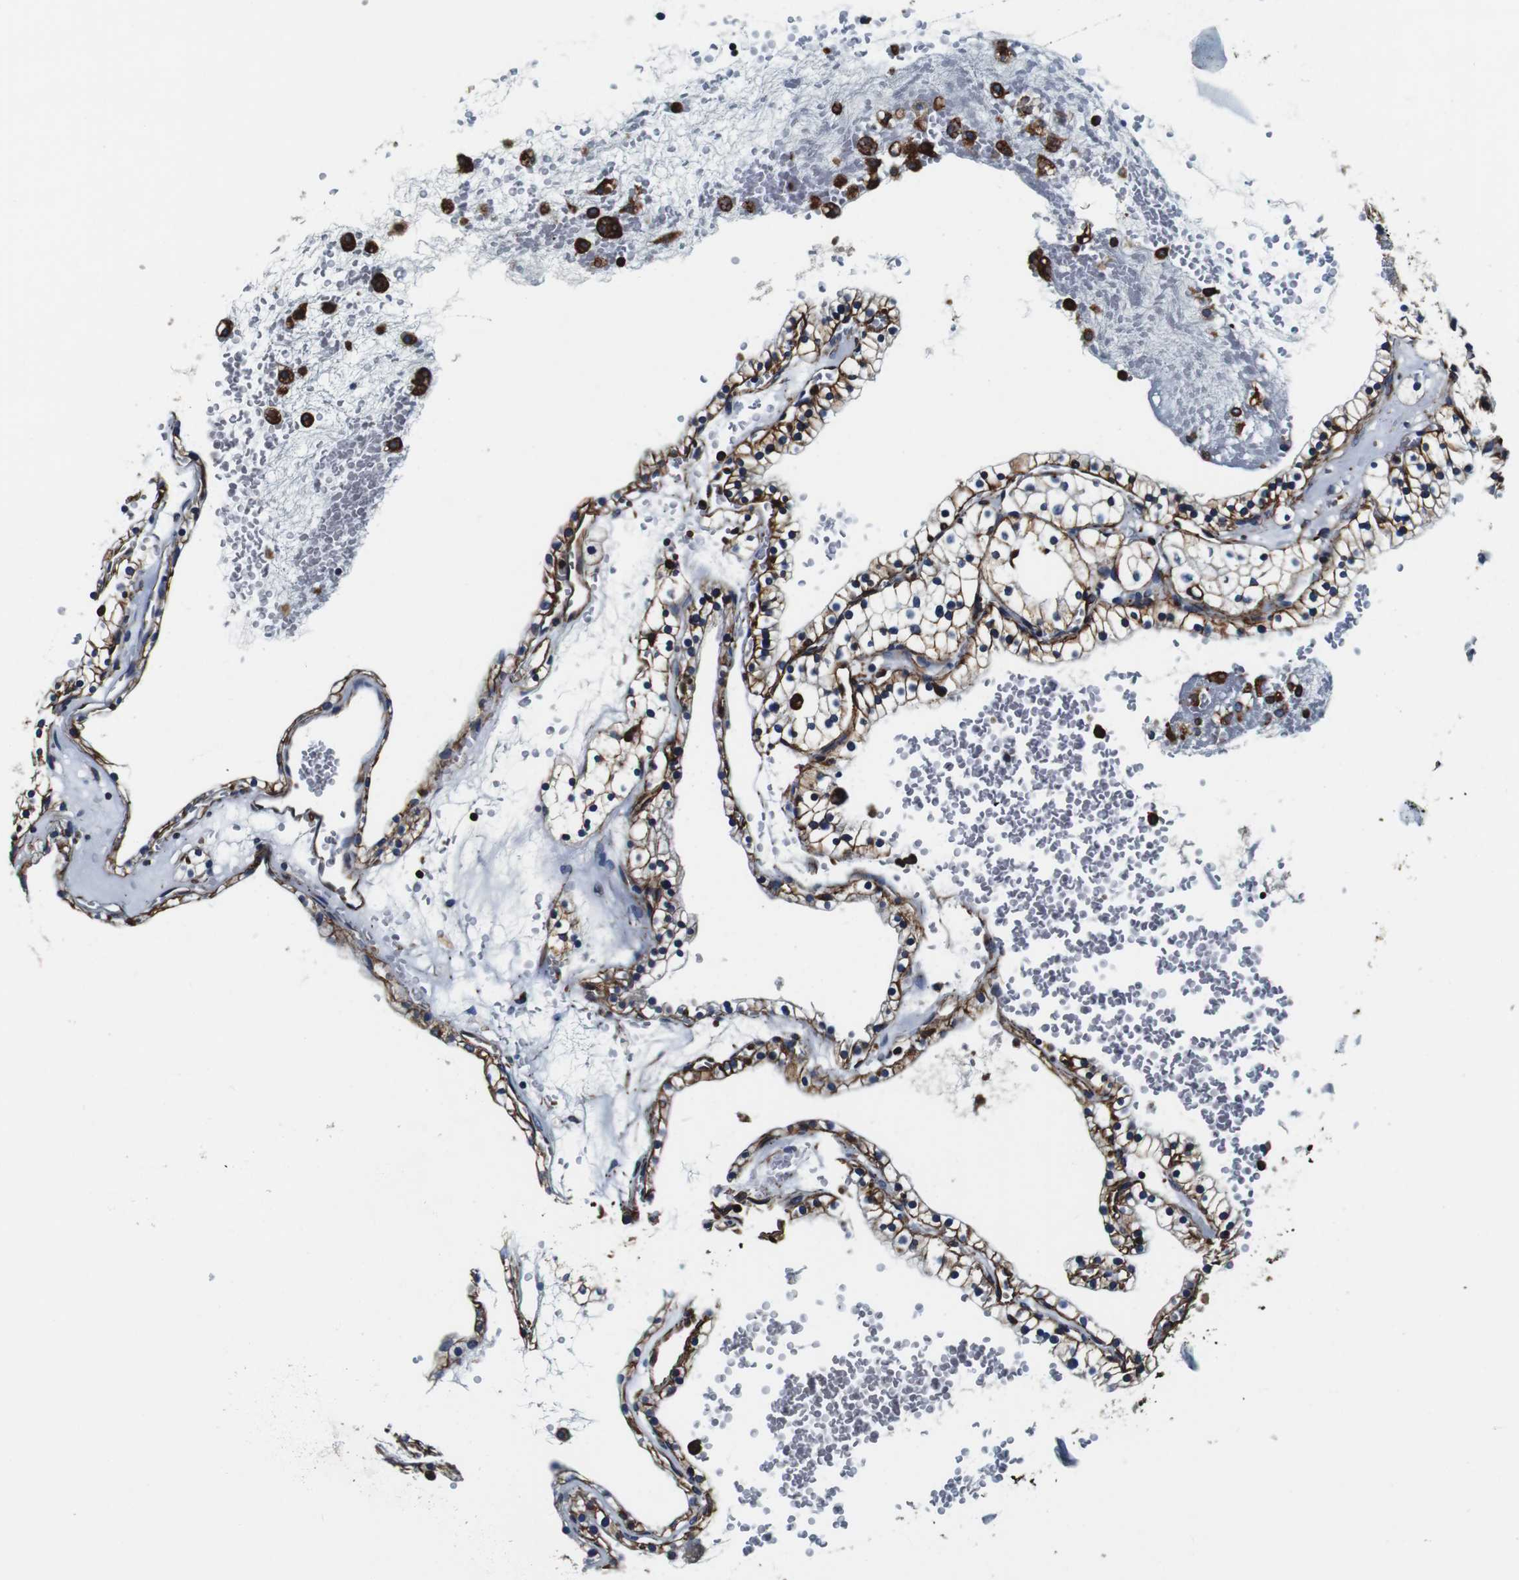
{"staining": {"intensity": "moderate", "quantity": ">75%", "location": "cytoplasmic/membranous"}, "tissue": "renal cancer", "cell_type": "Tumor cells", "image_type": "cancer", "snomed": [{"axis": "morphology", "description": "Adenocarcinoma, NOS"}, {"axis": "topography", "description": "Kidney"}], "caption": "An IHC image of neoplastic tissue is shown. Protein staining in brown shows moderate cytoplasmic/membranous positivity in renal cancer within tumor cells. Nuclei are stained in blue.", "gene": "GJE1", "patient": {"sex": "female", "age": 41}}